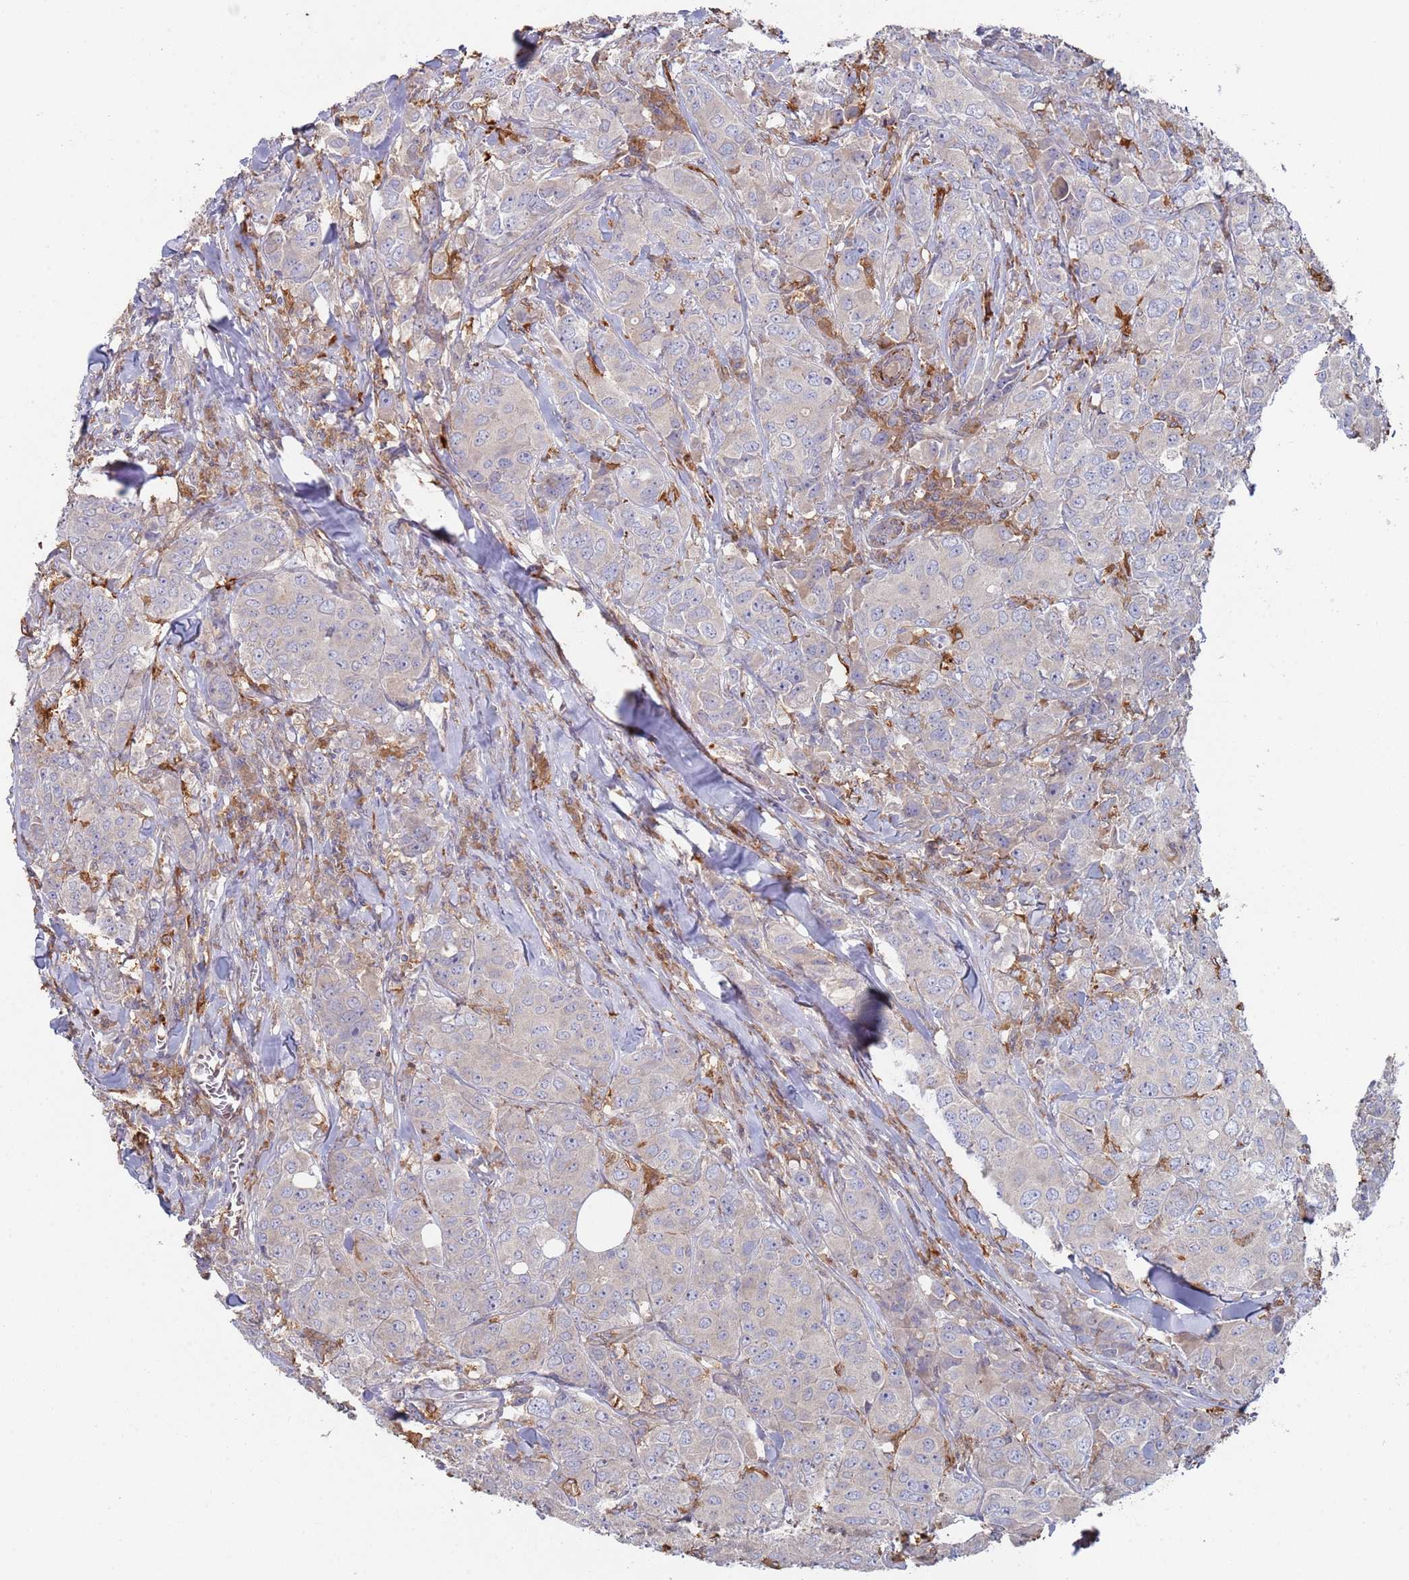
{"staining": {"intensity": "negative", "quantity": "none", "location": "none"}, "tissue": "breast cancer", "cell_type": "Tumor cells", "image_type": "cancer", "snomed": [{"axis": "morphology", "description": "Duct carcinoma"}, {"axis": "topography", "description": "Breast"}], "caption": "The image reveals no staining of tumor cells in breast cancer (intraductal carcinoma). (DAB immunohistochemistry with hematoxylin counter stain).", "gene": "MALRD1", "patient": {"sex": "female", "age": 43}}